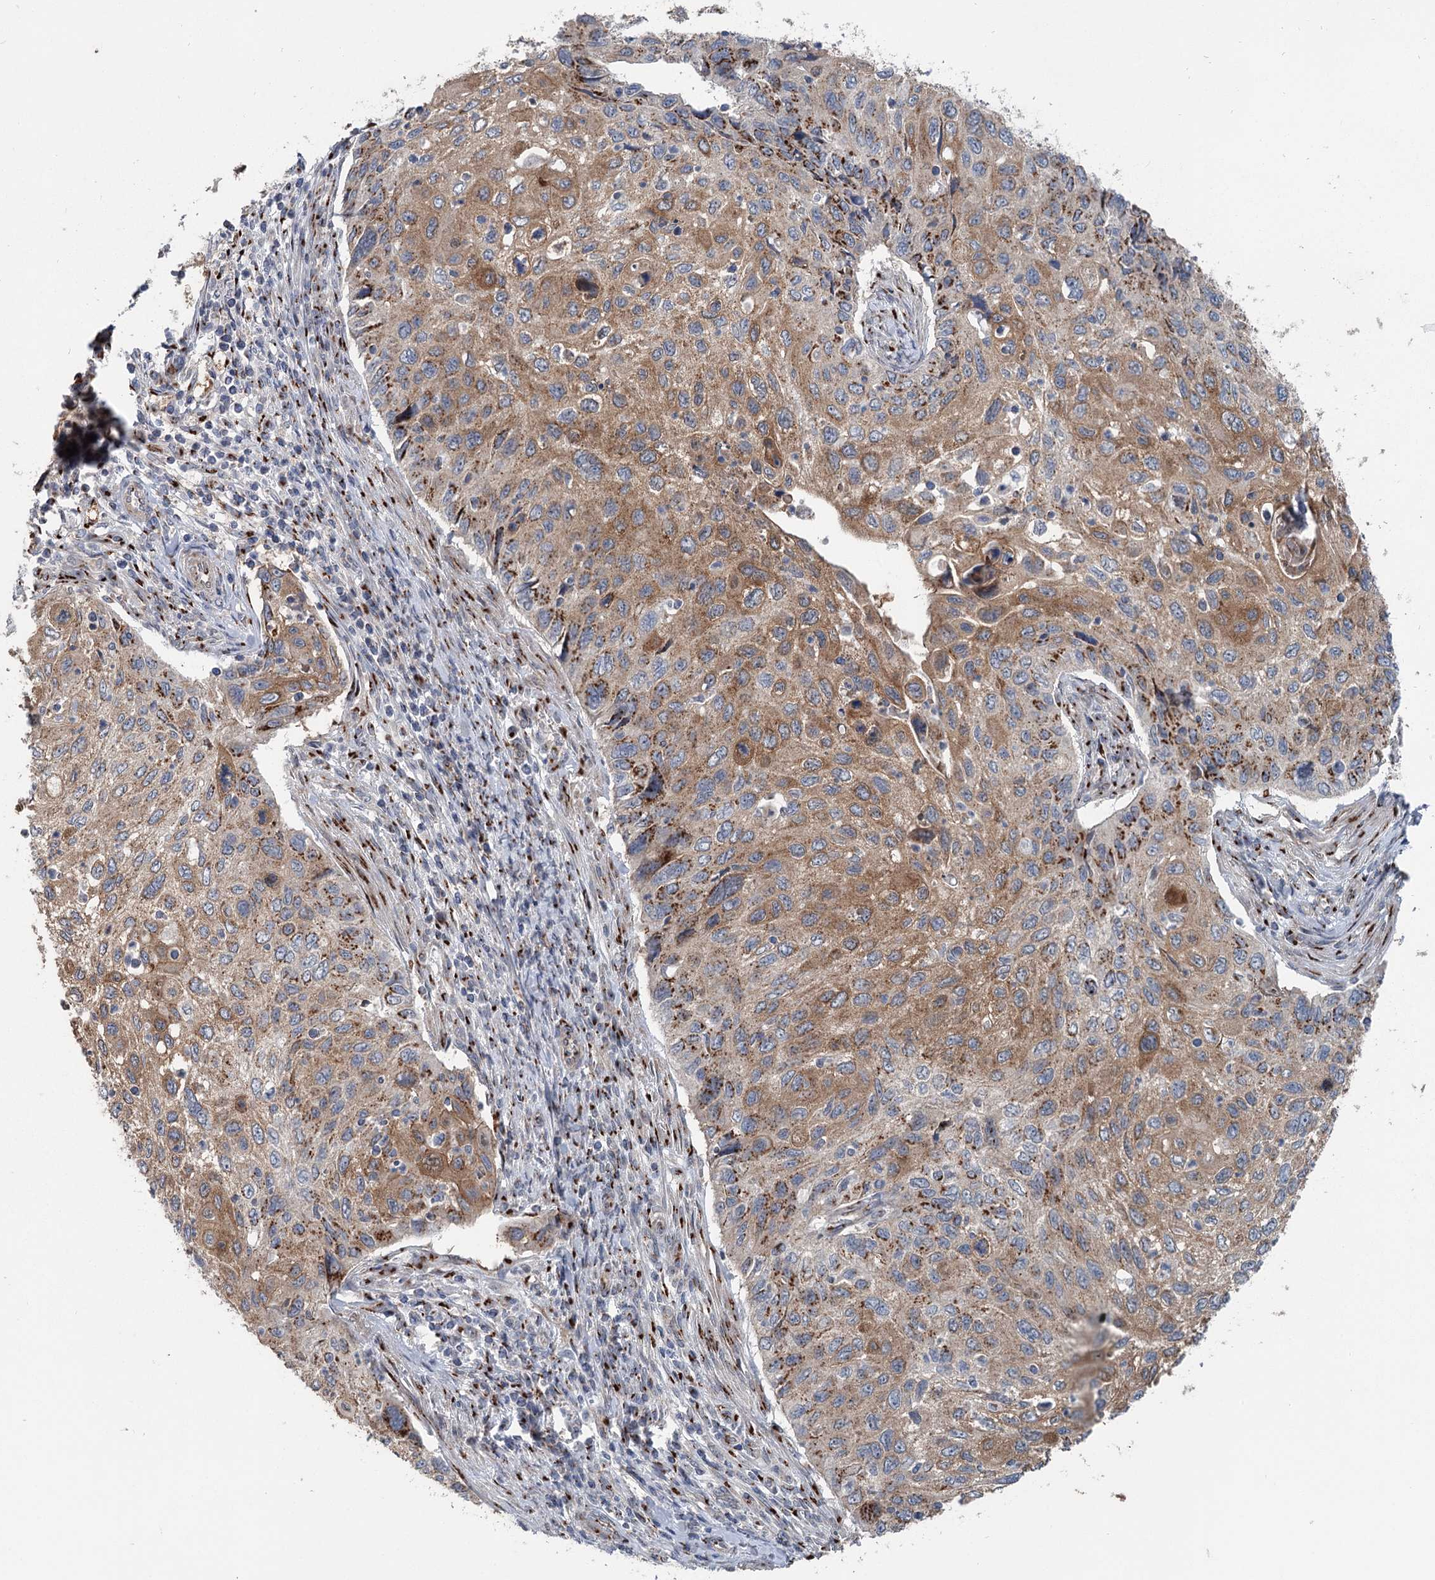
{"staining": {"intensity": "moderate", "quantity": ">75%", "location": "cytoplasmic/membranous"}, "tissue": "cervical cancer", "cell_type": "Tumor cells", "image_type": "cancer", "snomed": [{"axis": "morphology", "description": "Squamous cell carcinoma, NOS"}, {"axis": "topography", "description": "Cervix"}], "caption": "Immunohistochemical staining of human squamous cell carcinoma (cervical) demonstrates moderate cytoplasmic/membranous protein expression in approximately >75% of tumor cells.", "gene": "ITIH5", "patient": {"sex": "female", "age": 70}}